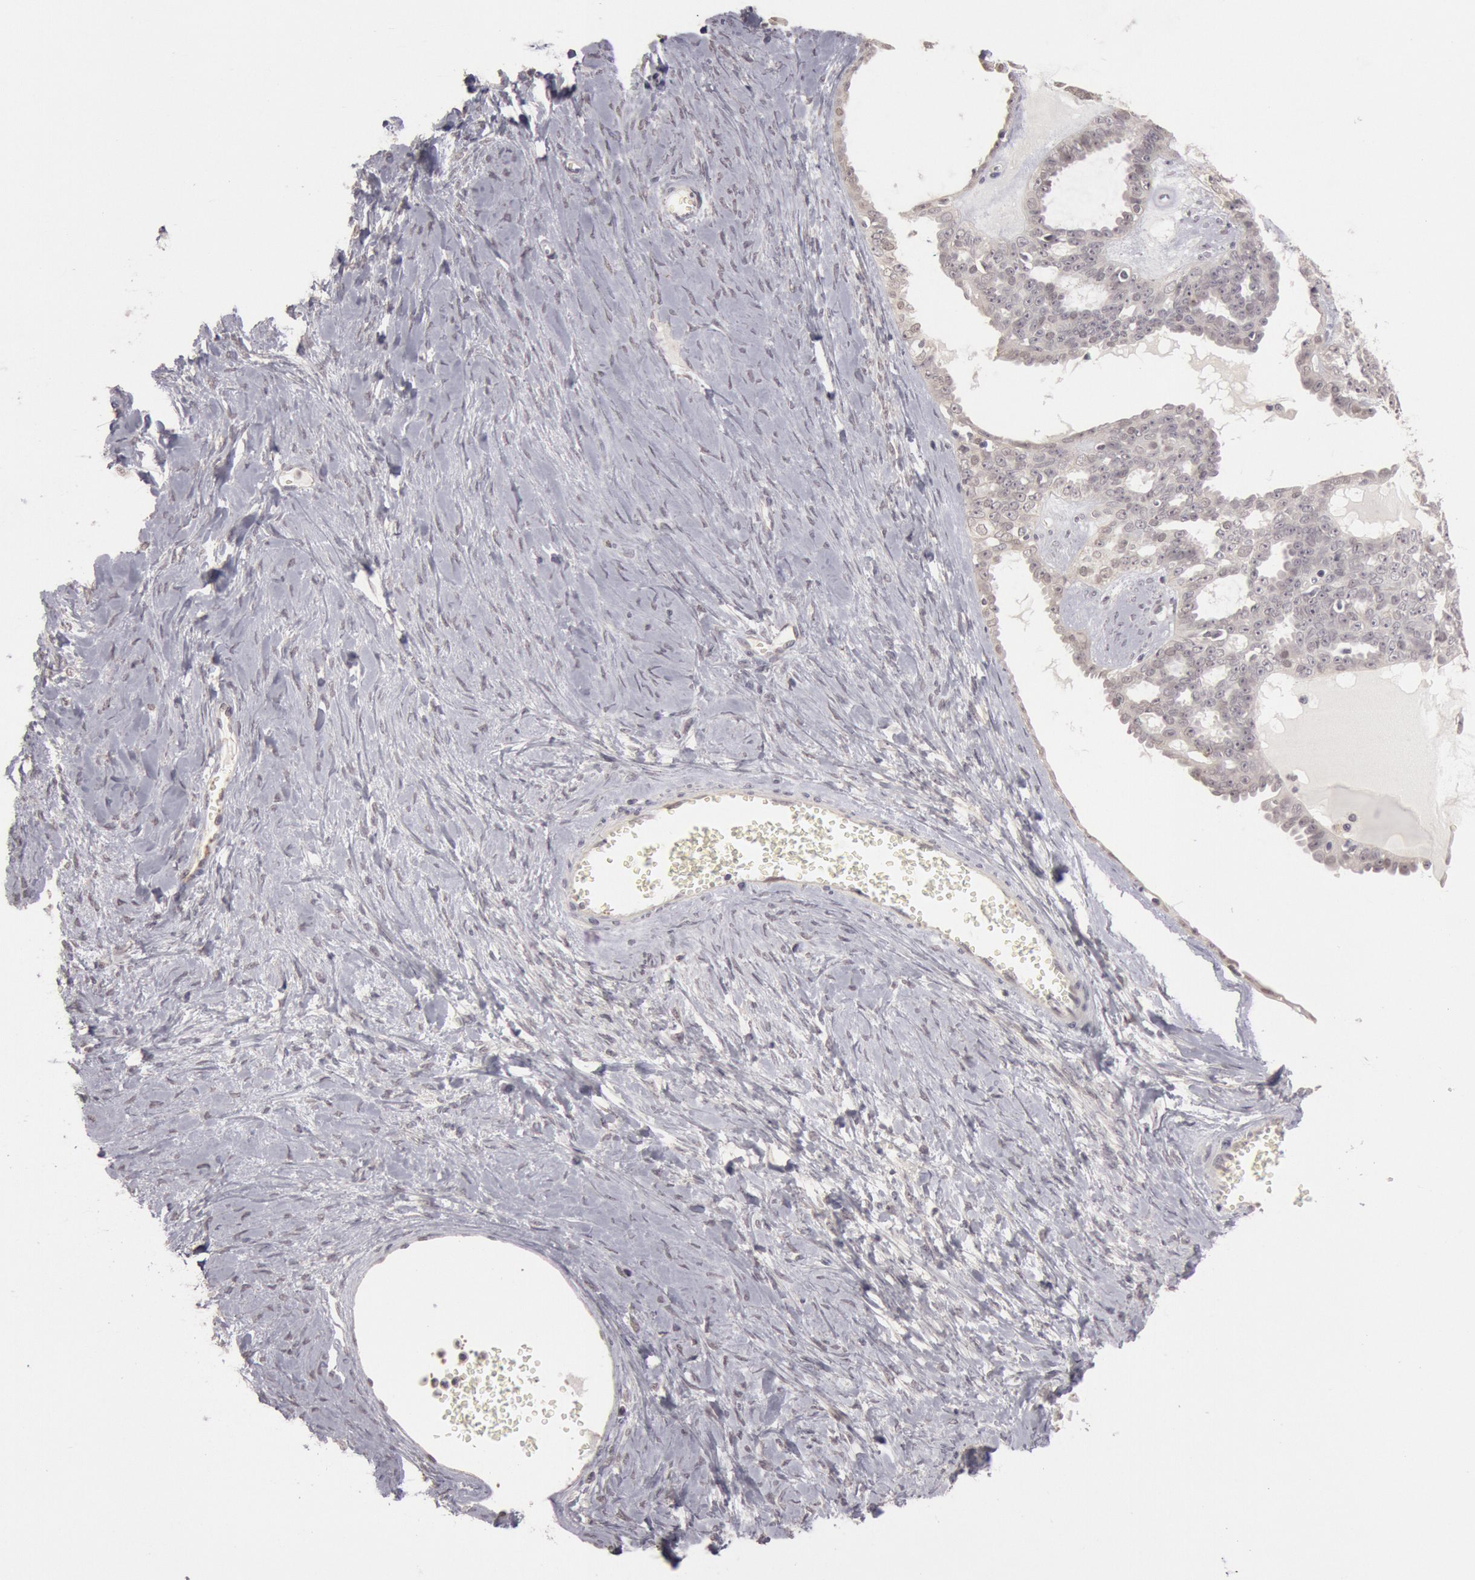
{"staining": {"intensity": "negative", "quantity": "none", "location": "none"}, "tissue": "ovarian cancer", "cell_type": "Tumor cells", "image_type": "cancer", "snomed": [{"axis": "morphology", "description": "Cystadenocarcinoma, serous, NOS"}, {"axis": "topography", "description": "Ovary"}], "caption": "Tumor cells show no significant positivity in ovarian serous cystadenocarcinoma.", "gene": "RIMBP3C", "patient": {"sex": "female", "age": 71}}